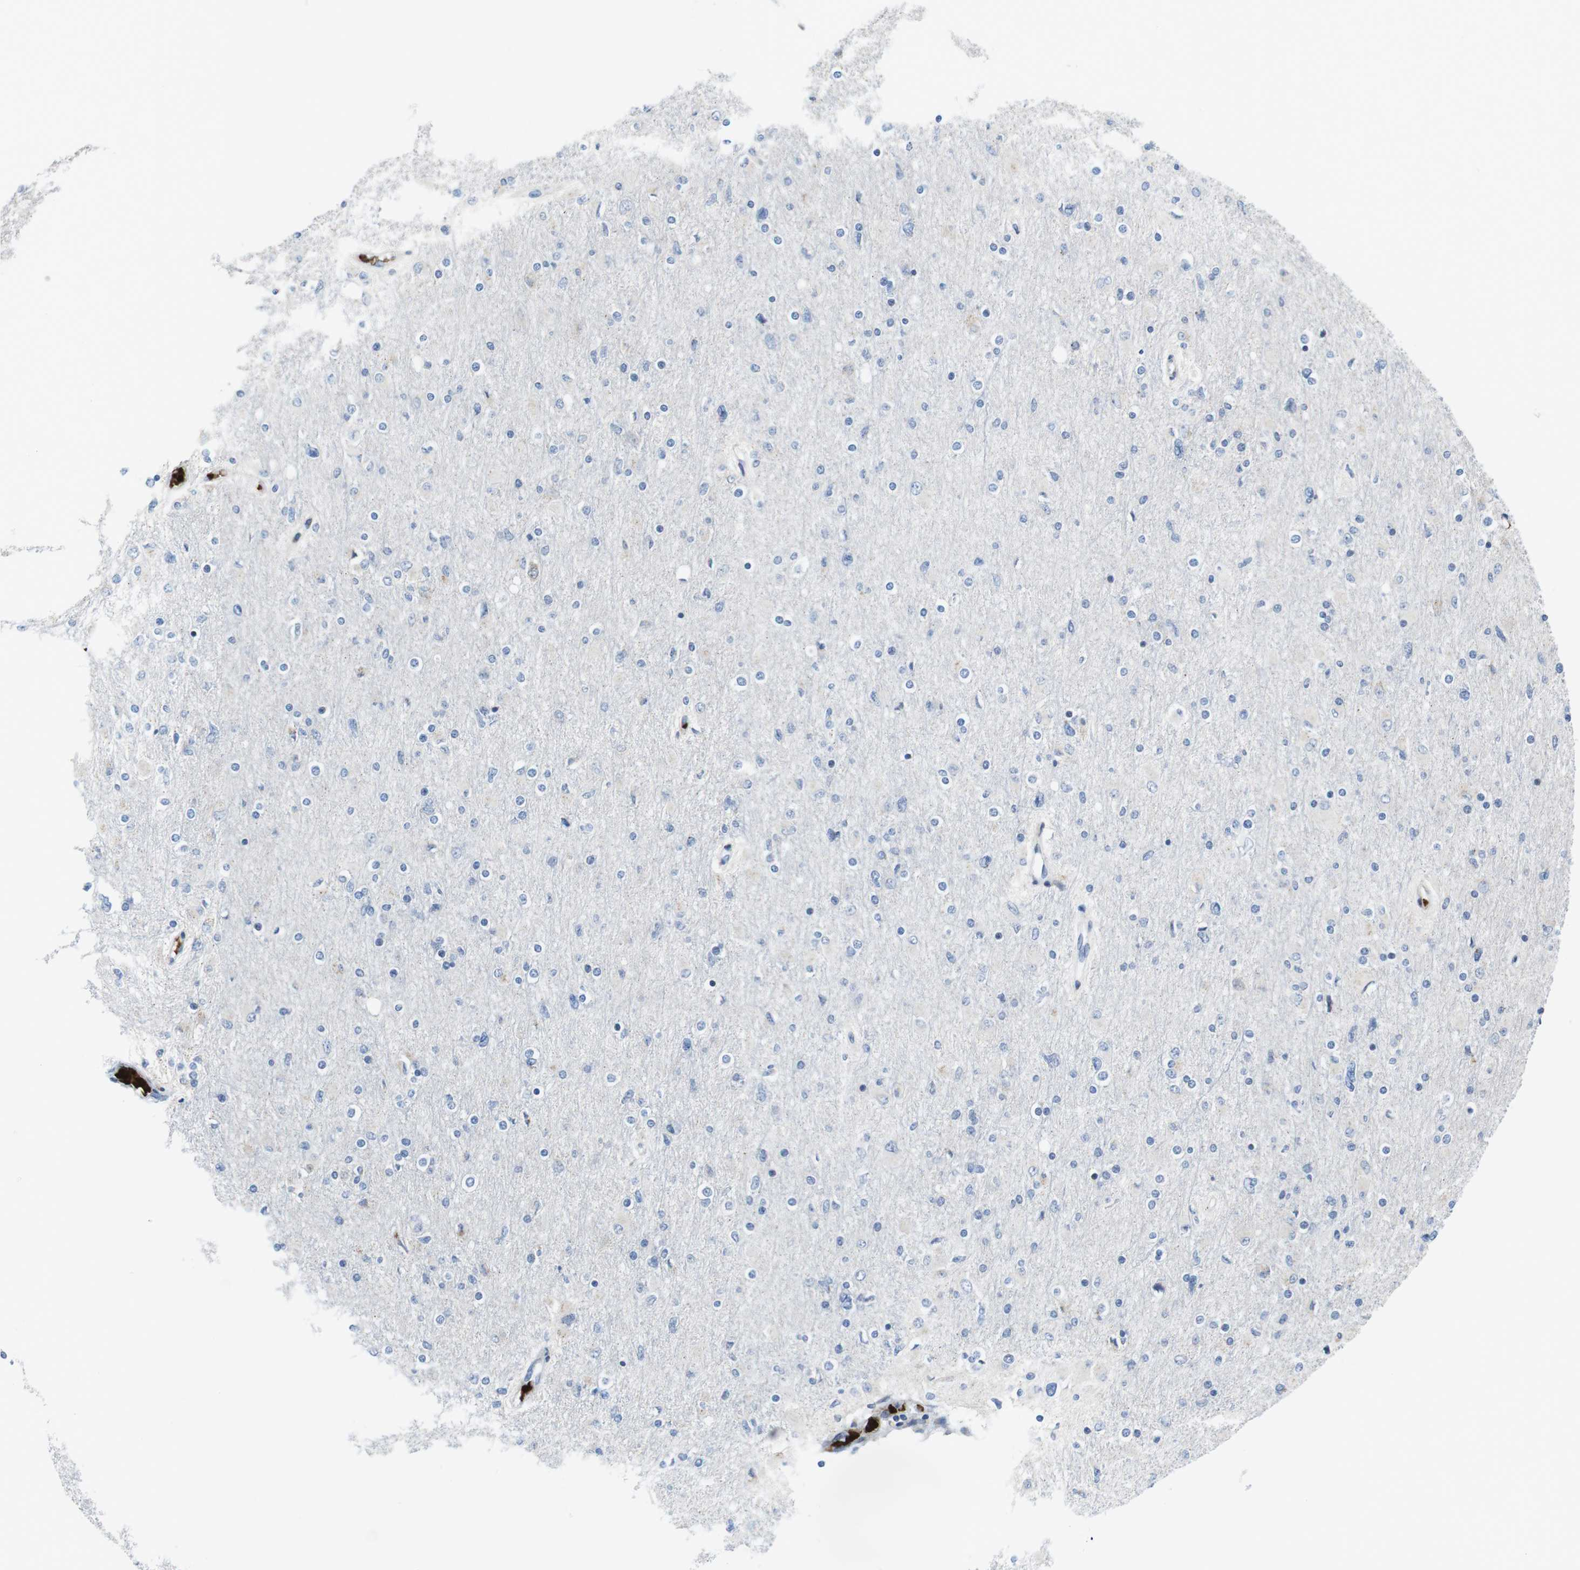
{"staining": {"intensity": "negative", "quantity": "none", "location": "none"}, "tissue": "glioma", "cell_type": "Tumor cells", "image_type": "cancer", "snomed": [{"axis": "morphology", "description": "Glioma, malignant, High grade"}, {"axis": "topography", "description": "Cerebral cortex"}], "caption": "Tumor cells are negative for protein expression in human glioma.", "gene": "CUL7", "patient": {"sex": "female", "age": 36}}